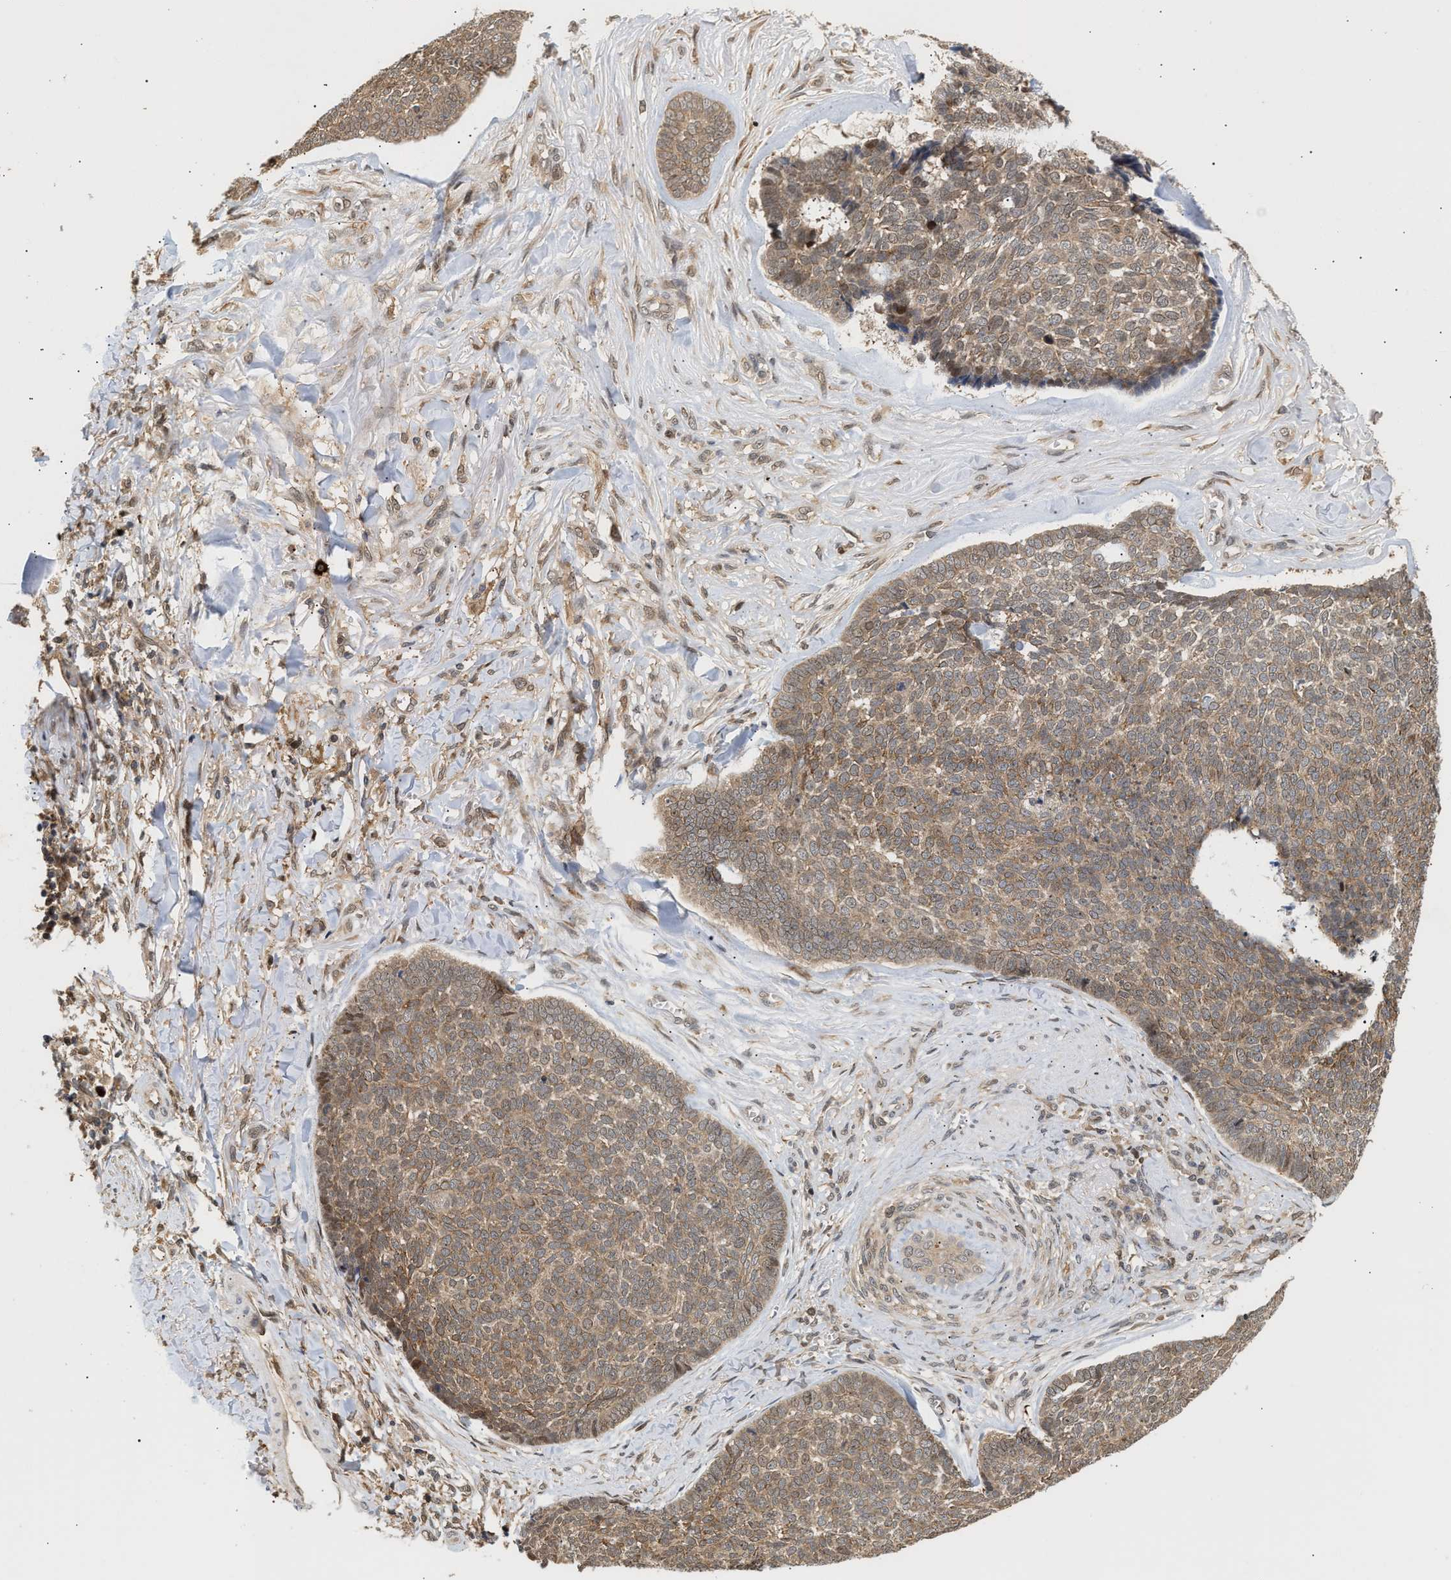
{"staining": {"intensity": "moderate", "quantity": ">75%", "location": "cytoplasmic/membranous,nuclear"}, "tissue": "skin cancer", "cell_type": "Tumor cells", "image_type": "cancer", "snomed": [{"axis": "morphology", "description": "Basal cell carcinoma"}, {"axis": "topography", "description": "Skin"}], "caption": "Immunohistochemical staining of human basal cell carcinoma (skin) displays medium levels of moderate cytoplasmic/membranous and nuclear protein staining in about >75% of tumor cells. (DAB = brown stain, brightfield microscopy at high magnification).", "gene": "ABHD5", "patient": {"sex": "male", "age": 84}}